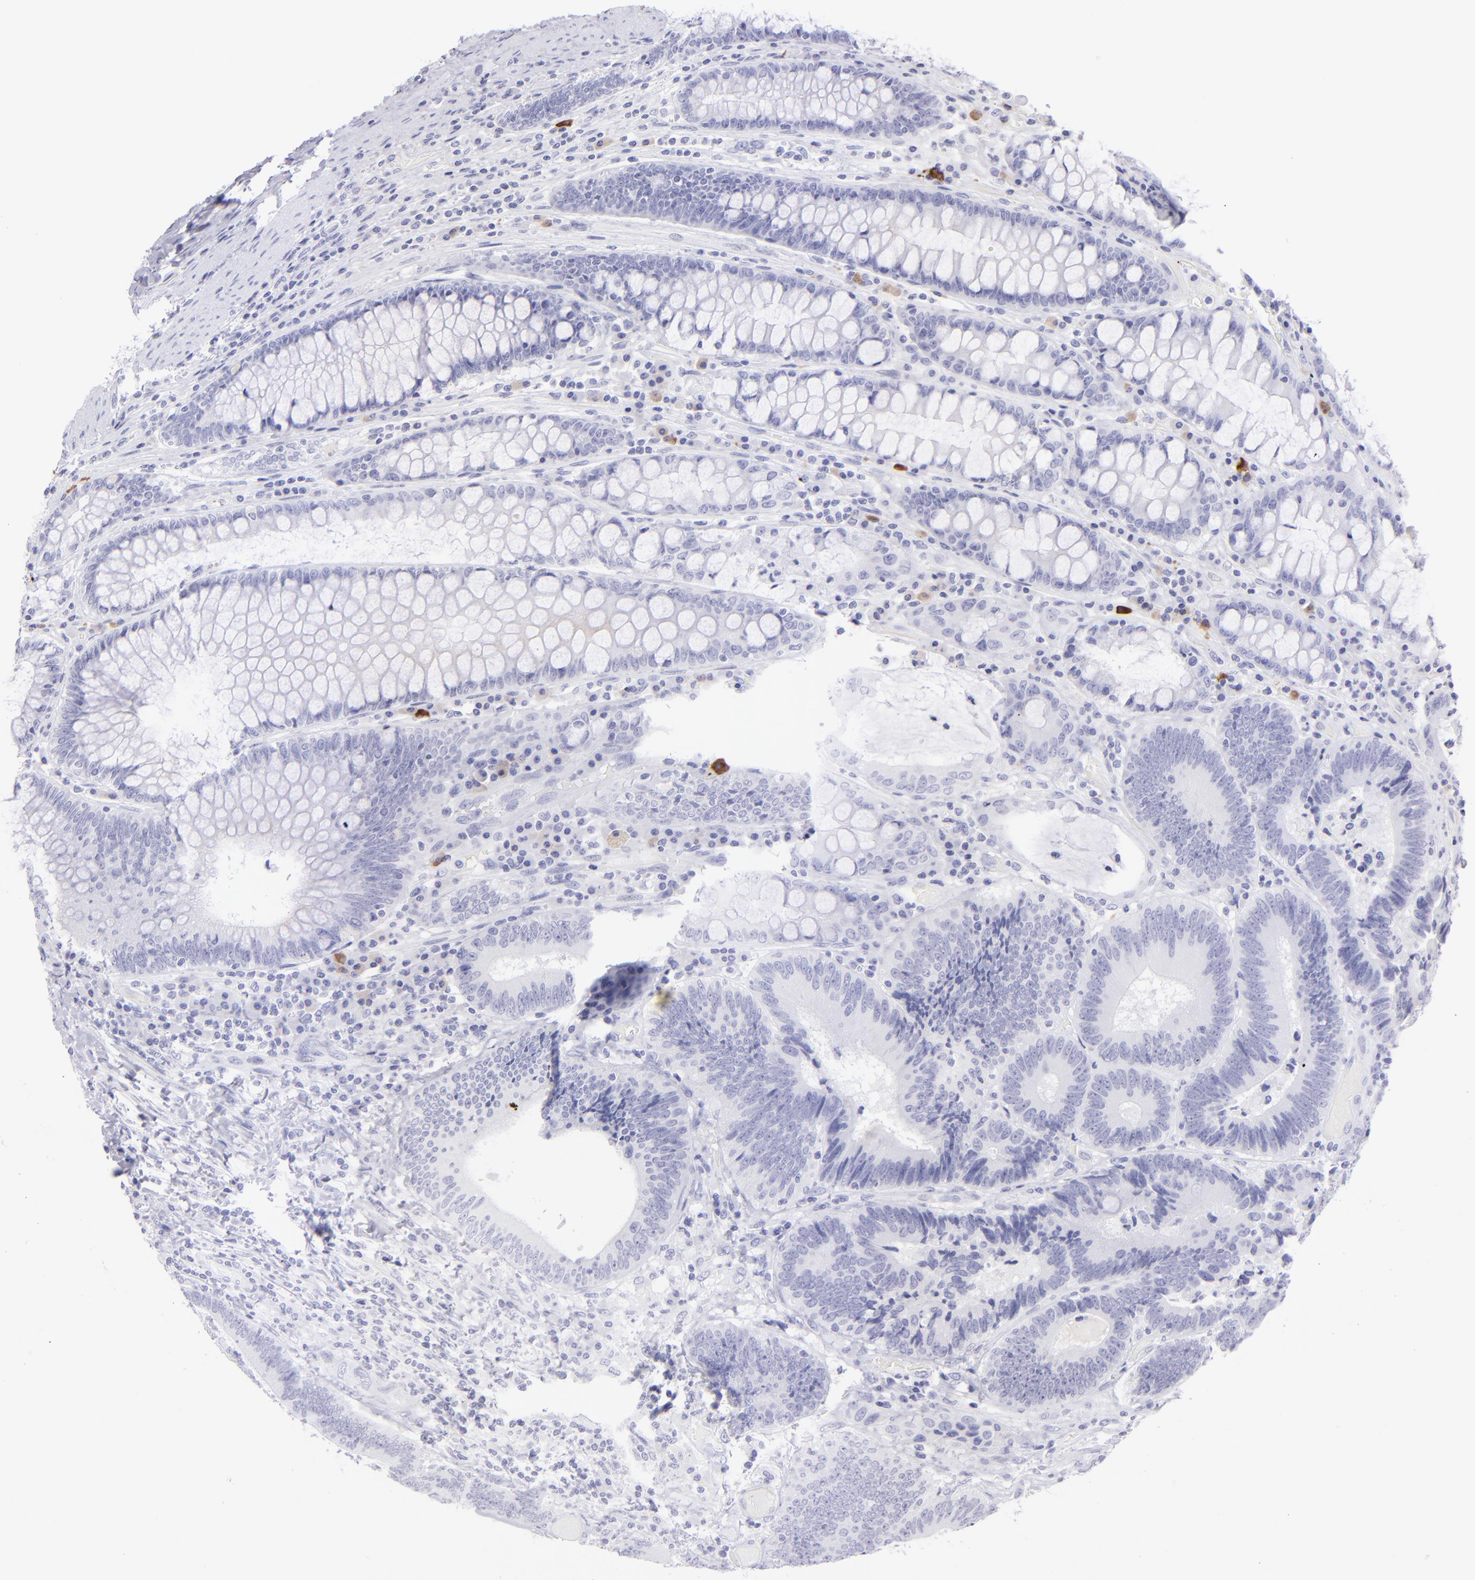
{"staining": {"intensity": "negative", "quantity": "none", "location": "none"}, "tissue": "colorectal cancer", "cell_type": "Tumor cells", "image_type": "cancer", "snomed": [{"axis": "morphology", "description": "Normal tissue, NOS"}, {"axis": "morphology", "description": "Adenocarcinoma, NOS"}, {"axis": "topography", "description": "Colon"}], "caption": "Histopathology image shows no significant protein staining in tumor cells of colorectal adenocarcinoma.", "gene": "SLC1A2", "patient": {"sex": "female", "age": 78}}